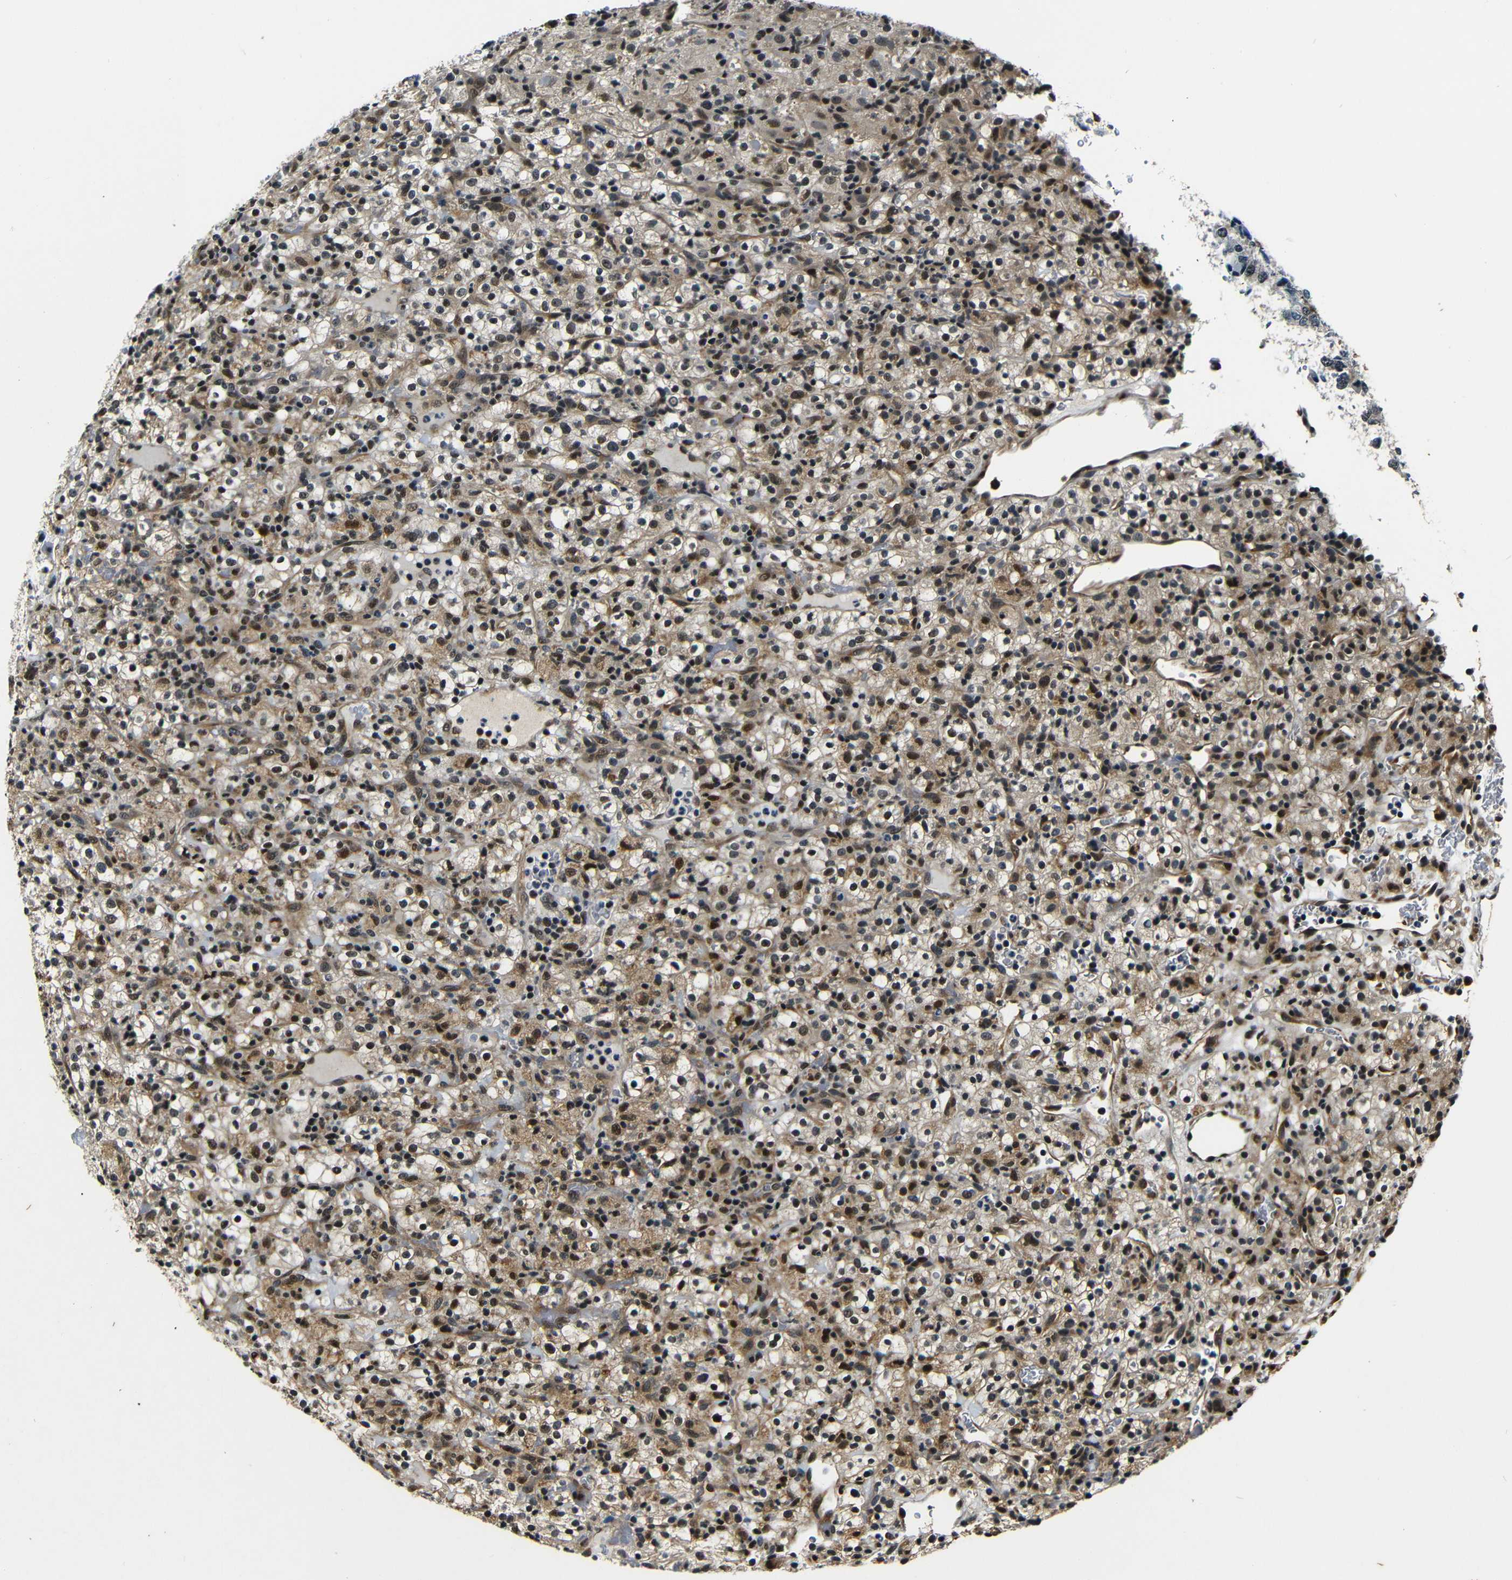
{"staining": {"intensity": "moderate", "quantity": ">75%", "location": "cytoplasmic/membranous,nuclear"}, "tissue": "renal cancer", "cell_type": "Tumor cells", "image_type": "cancer", "snomed": [{"axis": "morphology", "description": "Normal tissue, NOS"}, {"axis": "morphology", "description": "Adenocarcinoma, NOS"}, {"axis": "topography", "description": "Kidney"}], "caption": "DAB (3,3'-diaminobenzidine) immunohistochemical staining of human adenocarcinoma (renal) reveals moderate cytoplasmic/membranous and nuclear protein expression in about >75% of tumor cells. (DAB IHC, brown staining for protein, blue staining for nuclei).", "gene": "FOXD4", "patient": {"sex": "female", "age": 72}}